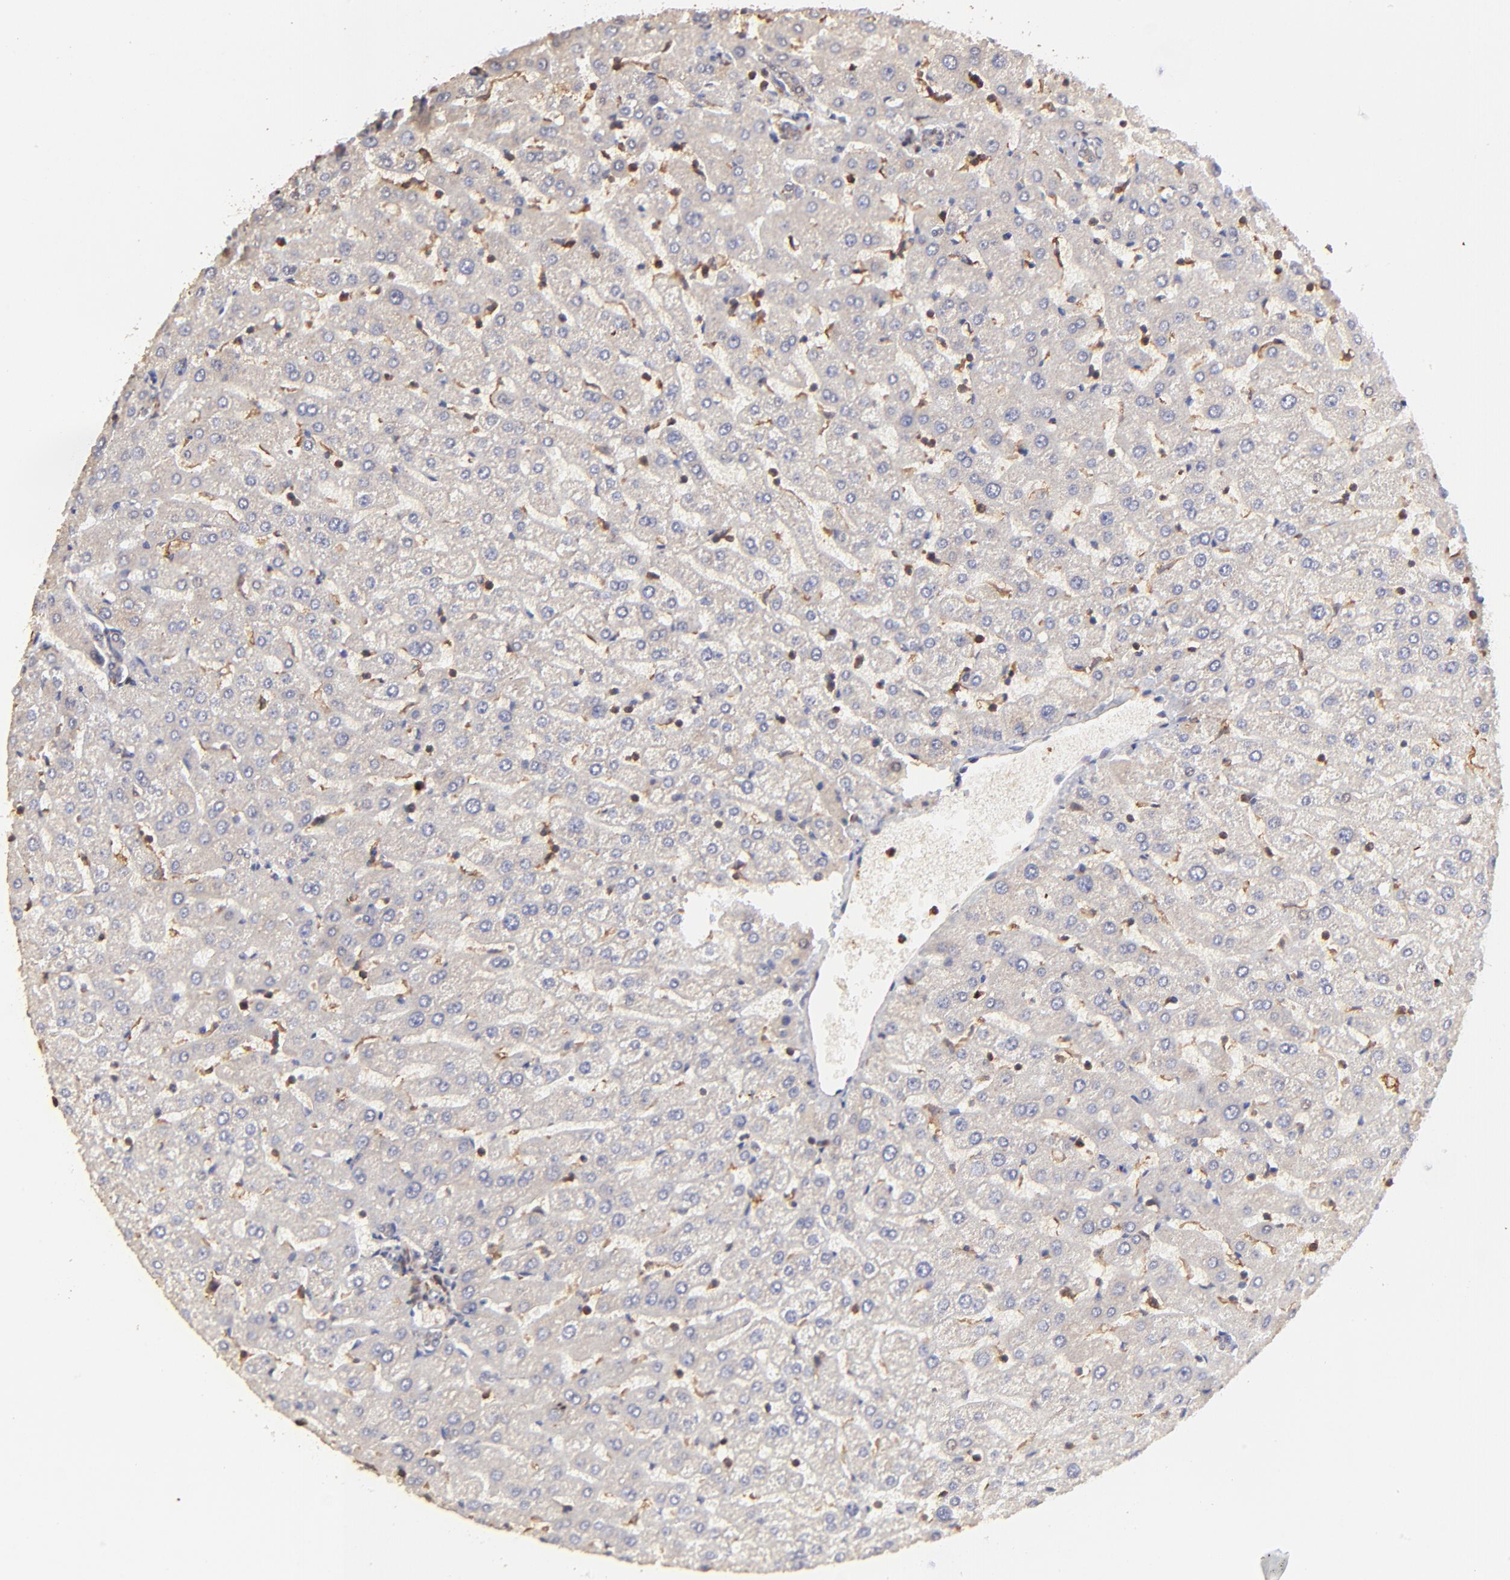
{"staining": {"intensity": "weak", "quantity": ">75%", "location": "cytoplasmic/membranous"}, "tissue": "liver", "cell_type": "Cholangiocytes", "image_type": "normal", "snomed": [{"axis": "morphology", "description": "Normal tissue, NOS"}, {"axis": "morphology", "description": "Fibrosis, NOS"}, {"axis": "topography", "description": "Liver"}], "caption": "Protein staining by IHC reveals weak cytoplasmic/membranous staining in approximately >75% of cholangiocytes in unremarkable liver.", "gene": "STON2", "patient": {"sex": "female", "age": 29}}